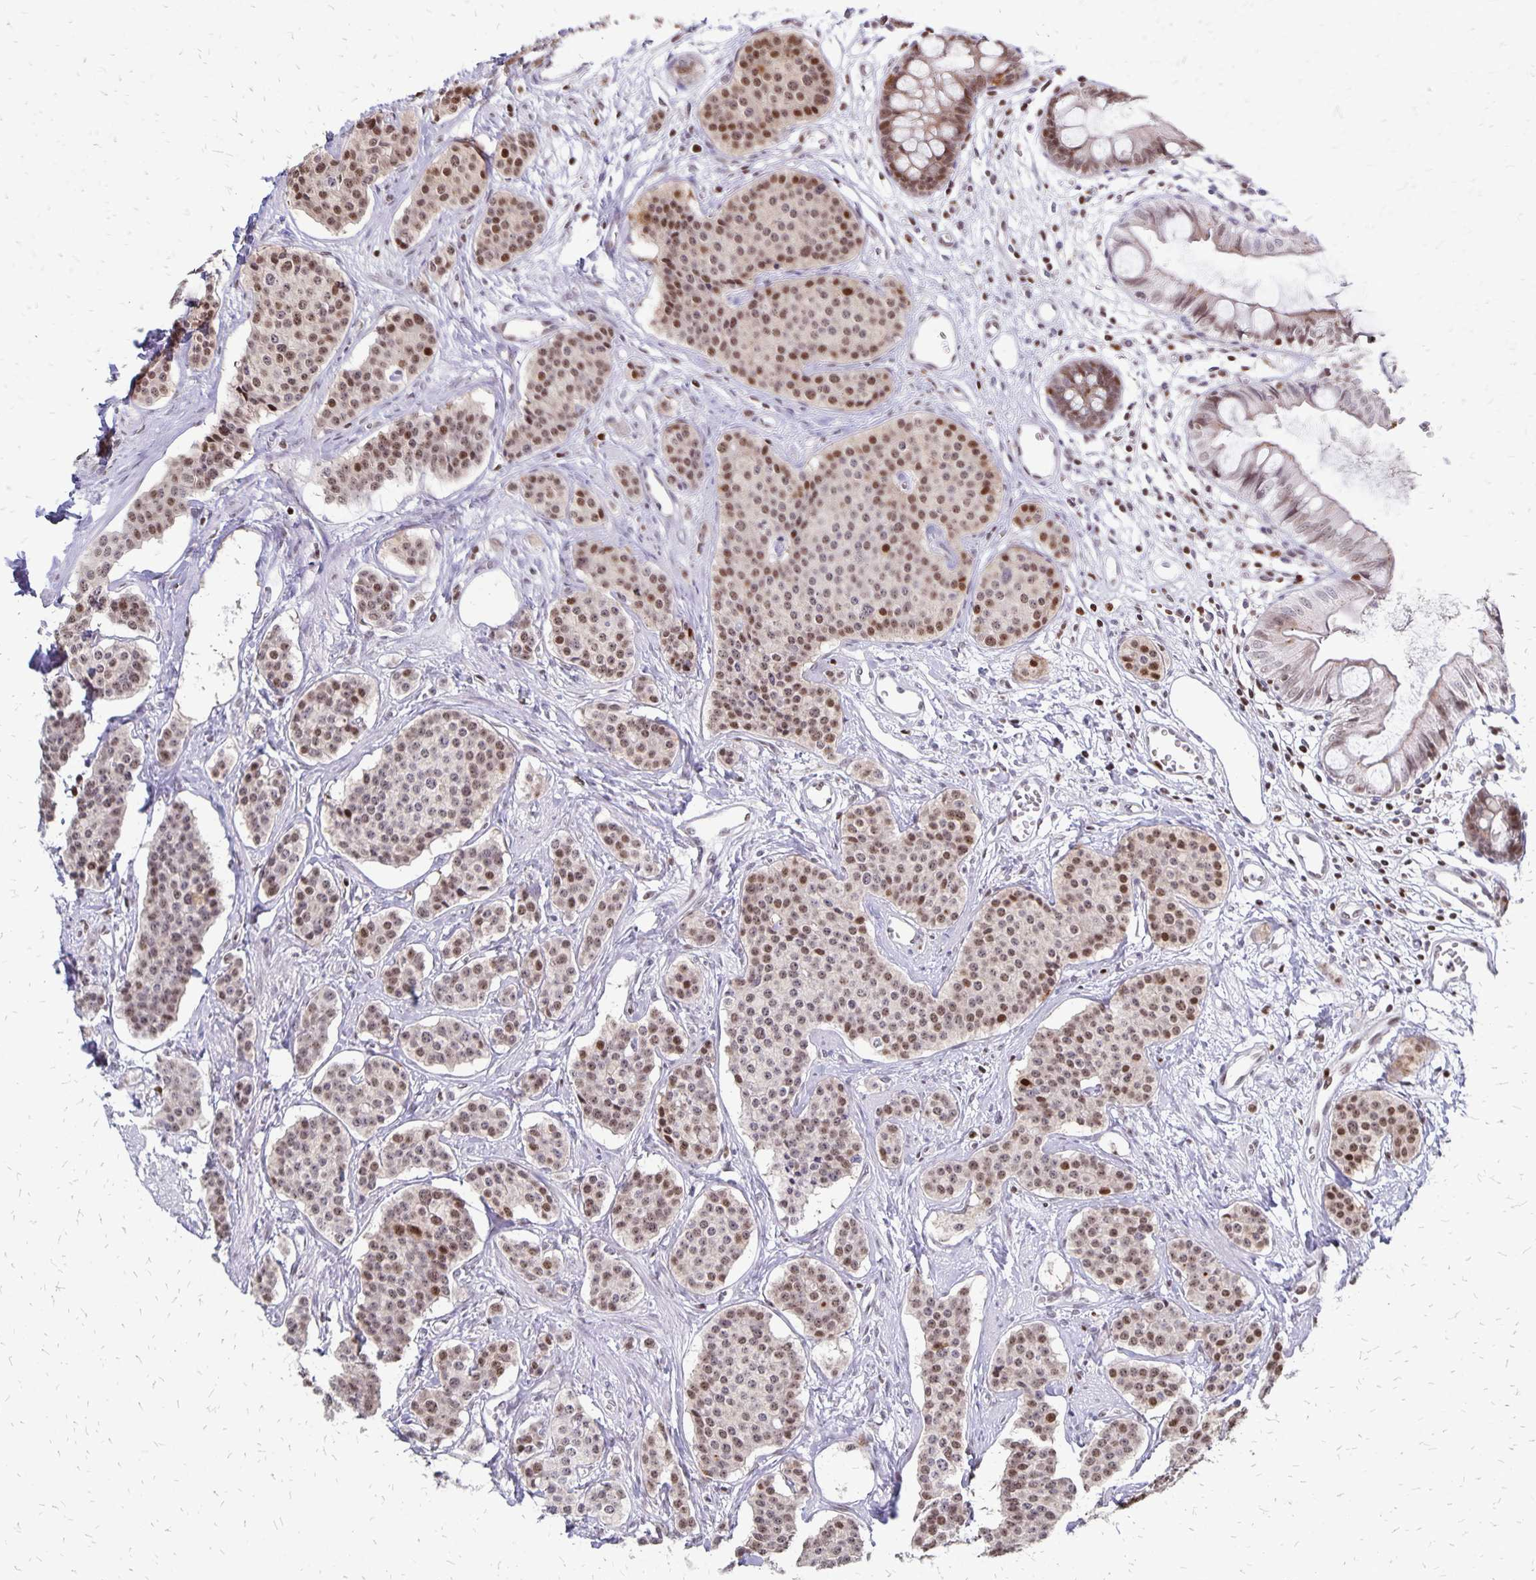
{"staining": {"intensity": "moderate", "quantity": "25%-75%", "location": "nuclear"}, "tissue": "carcinoid", "cell_type": "Tumor cells", "image_type": "cancer", "snomed": [{"axis": "morphology", "description": "Carcinoid, malignant, NOS"}, {"axis": "topography", "description": "Small intestine"}], "caption": "A photomicrograph of carcinoid stained for a protein displays moderate nuclear brown staining in tumor cells.", "gene": "DCK", "patient": {"sex": "female", "age": 64}}